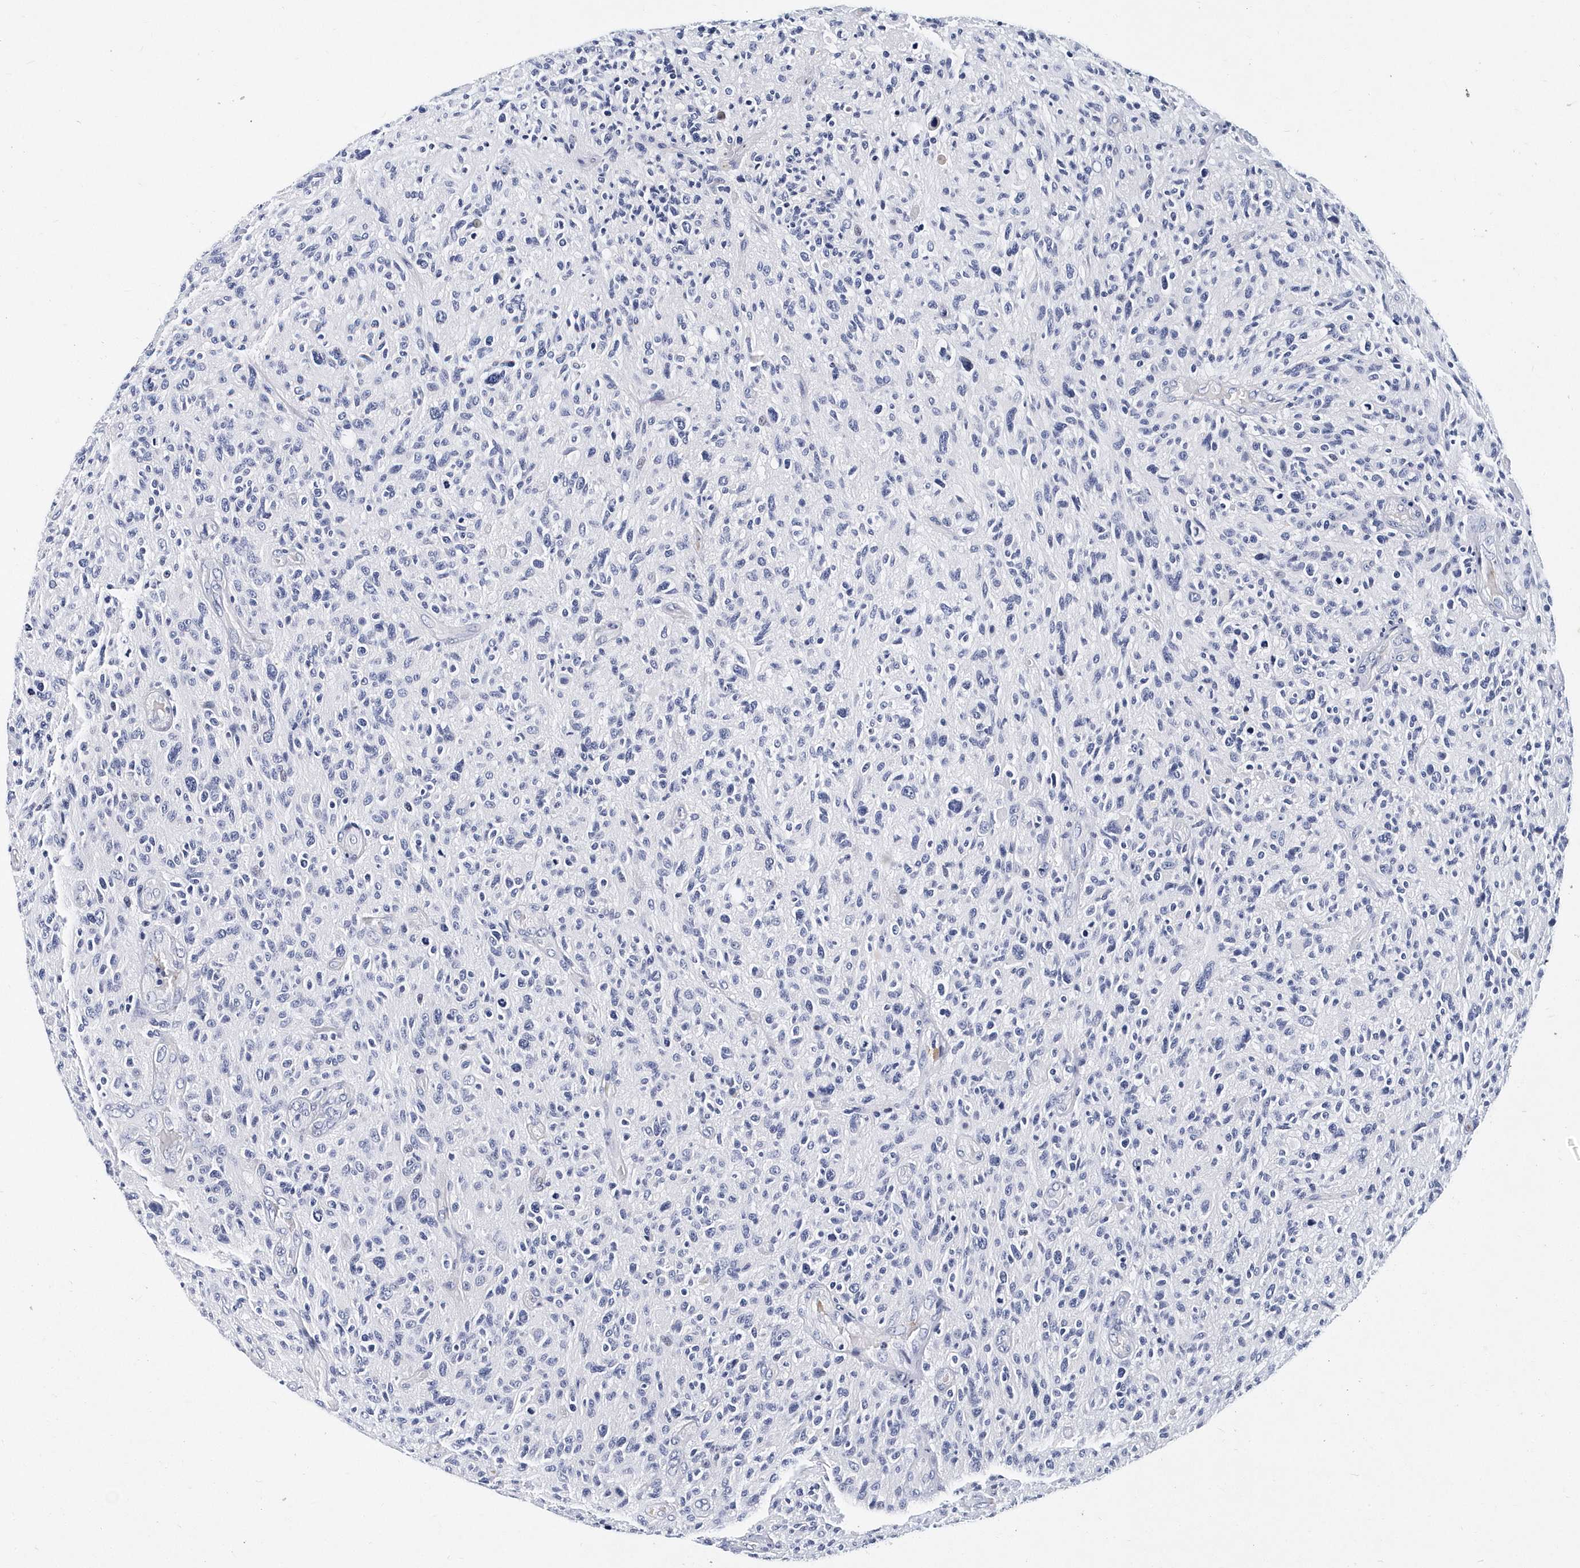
{"staining": {"intensity": "negative", "quantity": "none", "location": "none"}, "tissue": "glioma", "cell_type": "Tumor cells", "image_type": "cancer", "snomed": [{"axis": "morphology", "description": "Glioma, malignant, High grade"}, {"axis": "topography", "description": "Brain"}], "caption": "Tumor cells show no significant staining in malignant high-grade glioma.", "gene": "ITGA2B", "patient": {"sex": "male", "age": 47}}